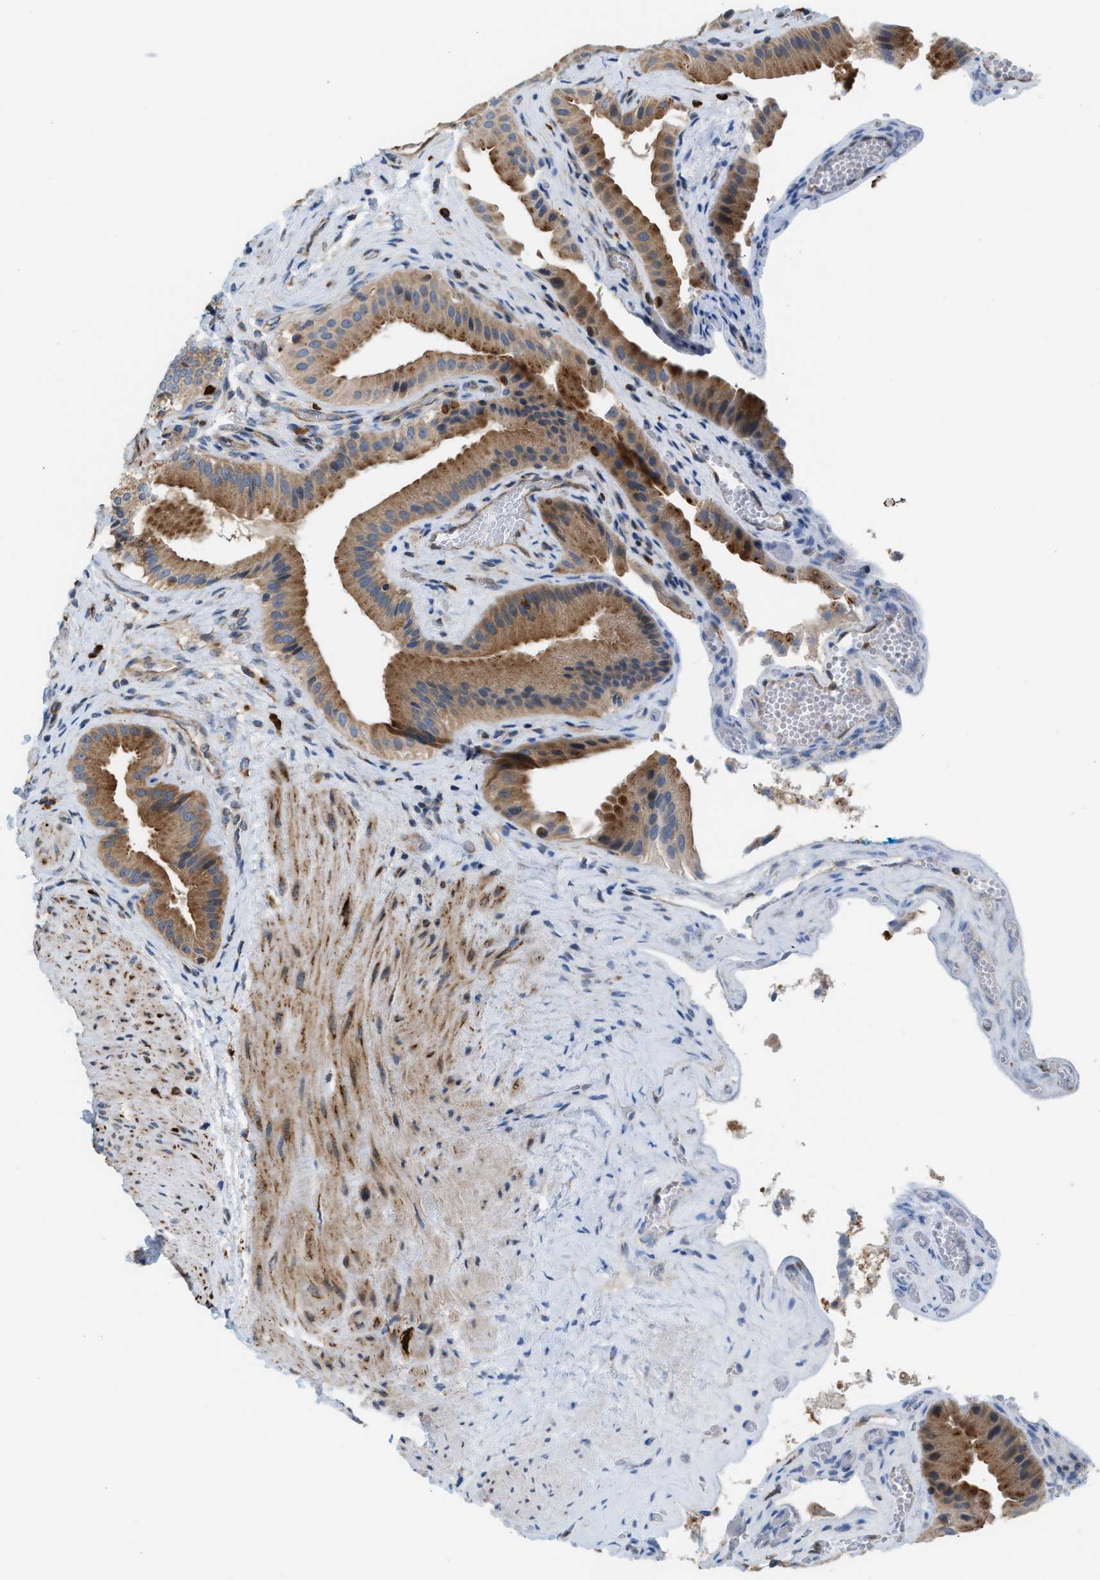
{"staining": {"intensity": "moderate", "quantity": ">75%", "location": "cytoplasmic/membranous"}, "tissue": "gallbladder", "cell_type": "Glandular cells", "image_type": "normal", "snomed": [{"axis": "morphology", "description": "Normal tissue, NOS"}, {"axis": "topography", "description": "Gallbladder"}], "caption": "Brown immunohistochemical staining in benign gallbladder reveals moderate cytoplasmic/membranous positivity in approximately >75% of glandular cells. (DAB IHC, brown staining for protein, blue staining for nuclei).", "gene": "PDCL", "patient": {"sex": "male", "age": 49}}